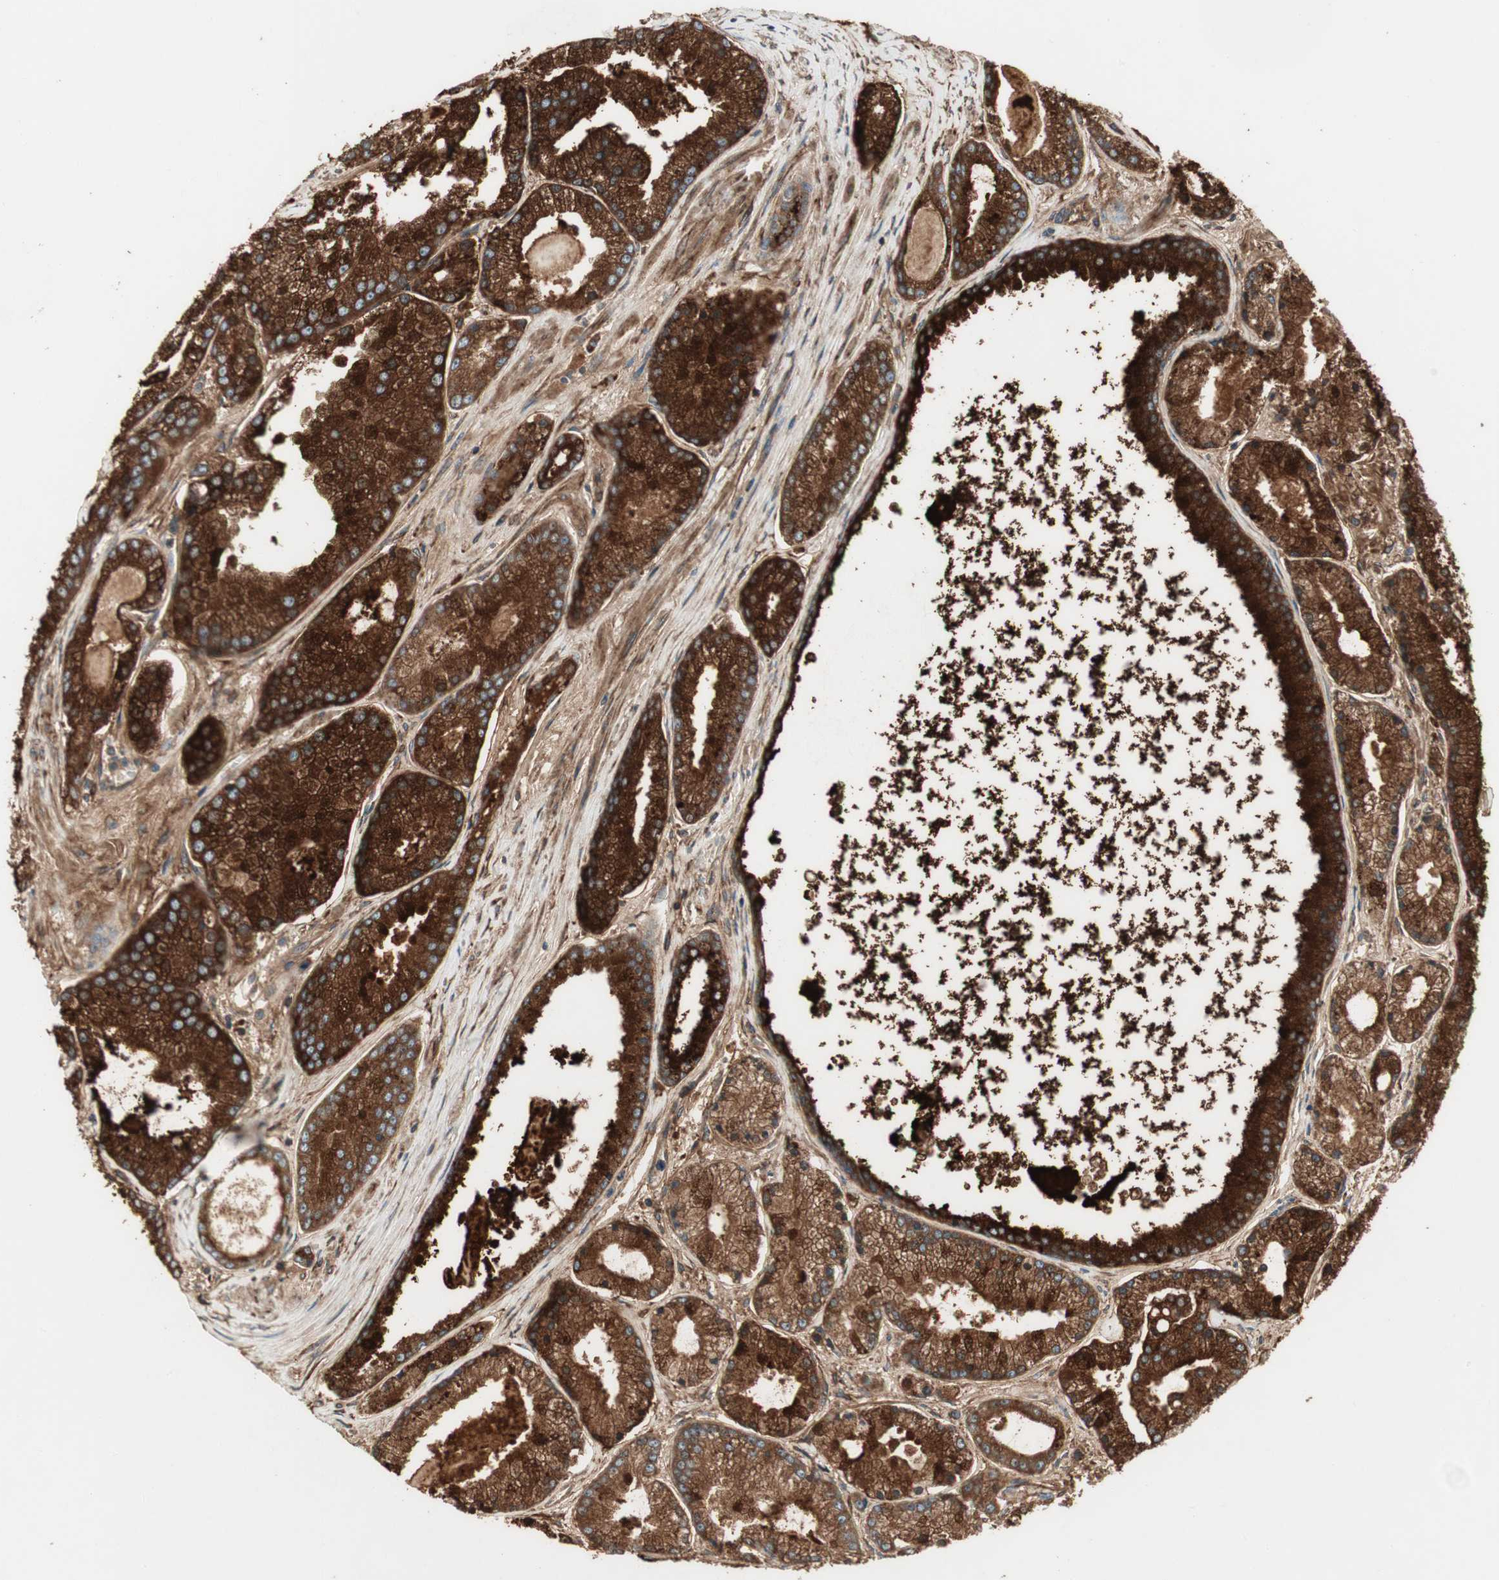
{"staining": {"intensity": "strong", "quantity": ">75%", "location": "cytoplasmic/membranous"}, "tissue": "prostate cancer", "cell_type": "Tumor cells", "image_type": "cancer", "snomed": [{"axis": "morphology", "description": "Adenocarcinoma, High grade"}, {"axis": "topography", "description": "Prostate"}], "caption": "Prostate cancer was stained to show a protein in brown. There is high levels of strong cytoplasmic/membranous positivity in about >75% of tumor cells. (DAB IHC with brightfield microscopy, high magnification).", "gene": "PRKG1", "patient": {"sex": "male", "age": 61}}